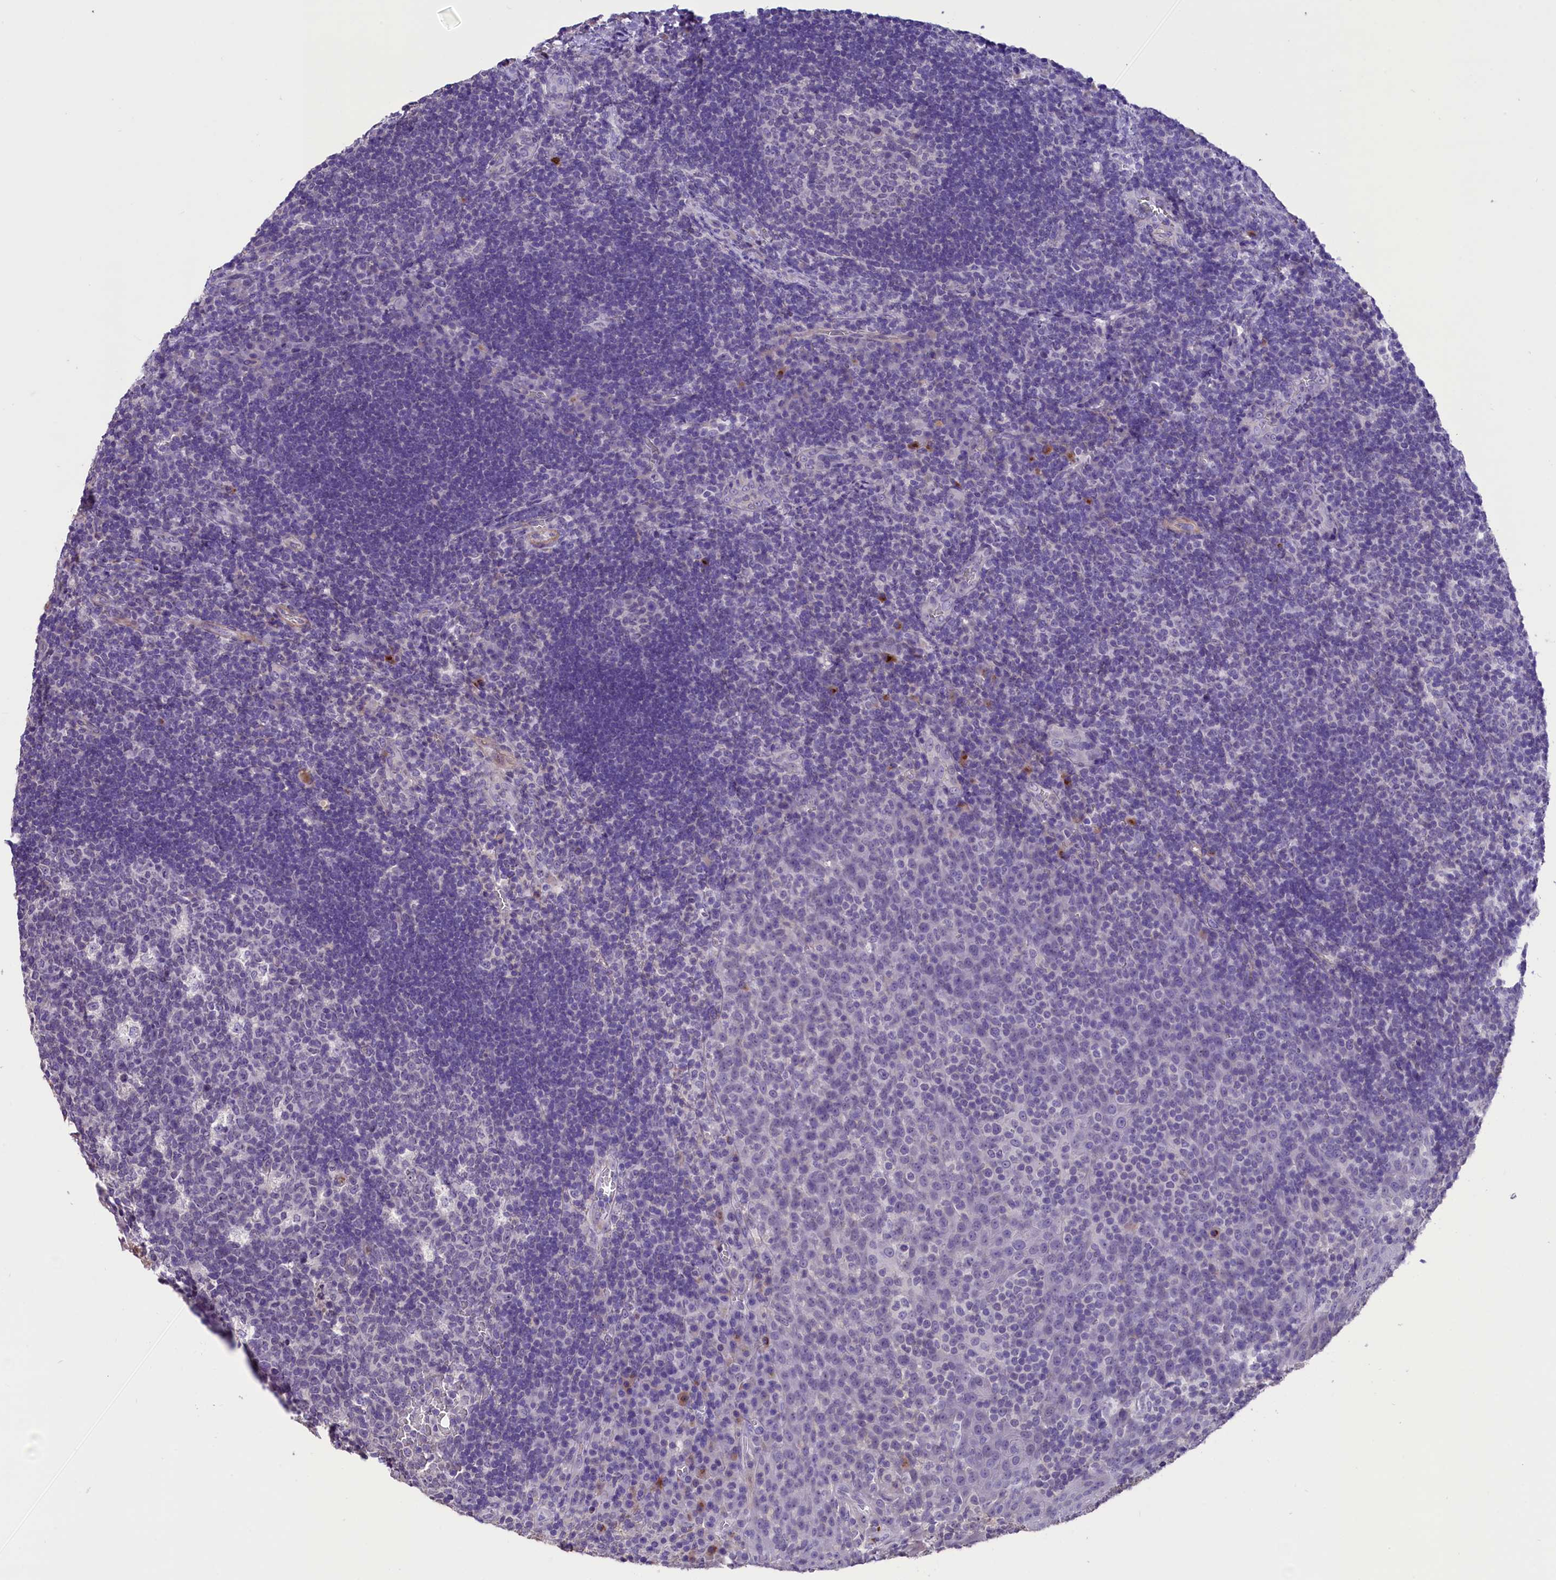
{"staining": {"intensity": "negative", "quantity": "none", "location": "none"}, "tissue": "tonsil", "cell_type": "Germinal center cells", "image_type": "normal", "snomed": [{"axis": "morphology", "description": "Normal tissue, NOS"}, {"axis": "topography", "description": "Tonsil"}], "caption": "This is an immunohistochemistry (IHC) micrograph of unremarkable tonsil. There is no staining in germinal center cells.", "gene": "MEX3B", "patient": {"sex": "male", "age": 17}}